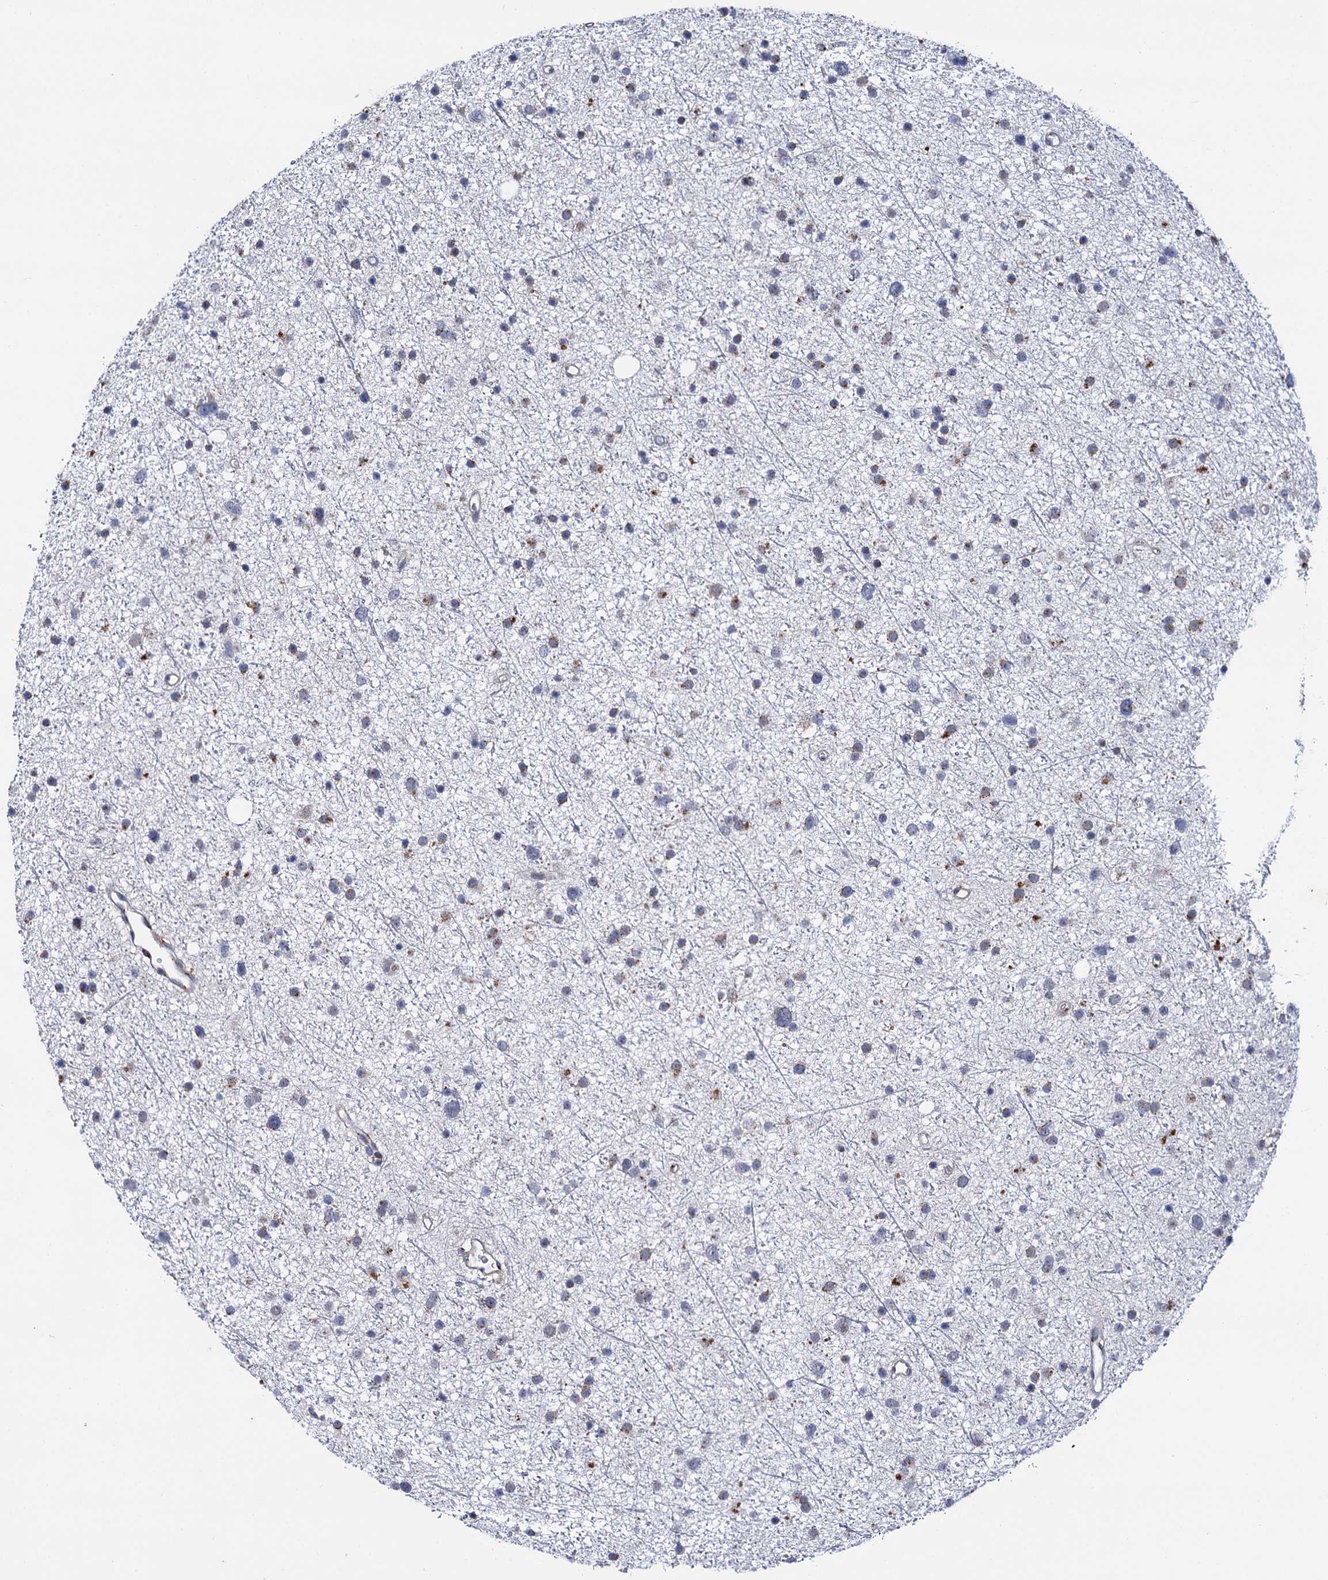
{"staining": {"intensity": "weak", "quantity": "<25%", "location": "cytoplasmic/membranous,nuclear"}, "tissue": "glioma", "cell_type": "Tumor cells", "image_type": "cancer", "snomed": [{"axis": "morphology", "description": "Glioma, malignant, Low grade"}, {"axis": "topography", "description": "Cerebral cortex"}], "caption": "An immunohistochemistry micrograph of malignant low-grade glioma is shown. There is no staining in tumor cells of malignant low-grade glioma.", "gene": "THAP2", "patient": {"sex": "female", "age": 39}}